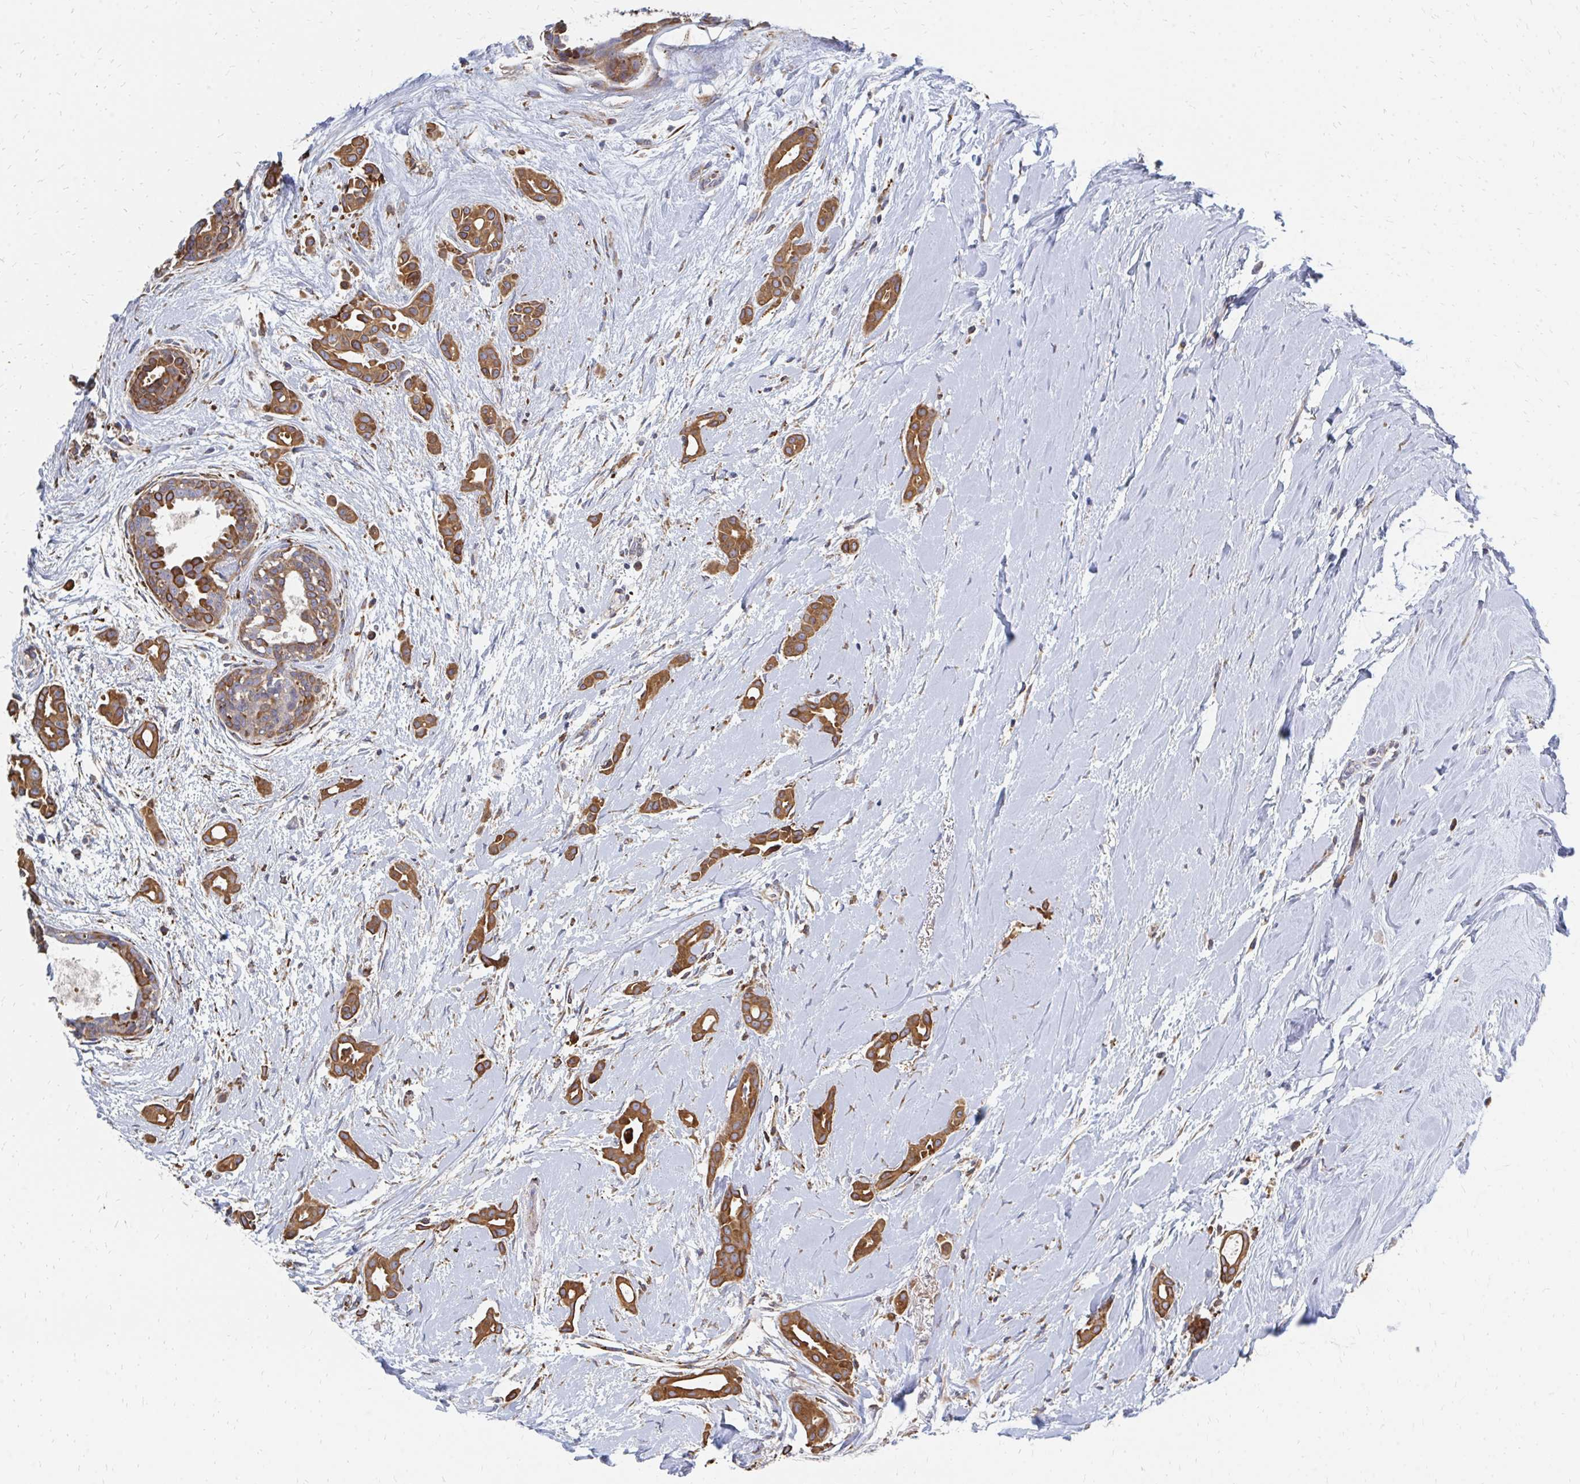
{"staining": {"intensity": "moderate", "quantity": ">75%", "location": "cytoplasmic/membranous"}, "tissue": "breast cancer", "cell_type": "Tumor cells", "image_type": "cancer", "snomed": [{"axis": "morphology", "description": "Duct carcinoma"}, {"axis": "topography", "description": "Breast"}], "caption": "Immunohistochemical staining of human breast invasive ductal carcinoma demonstrates moderate cytoplasmic/membranous protein expression in approximately >75% of tumor cells. Ihc stains the protein in brown and the nuclei are stained blue.", "gene": "PPP1R13L", "patient": {"sex": "female", "age": 64}}